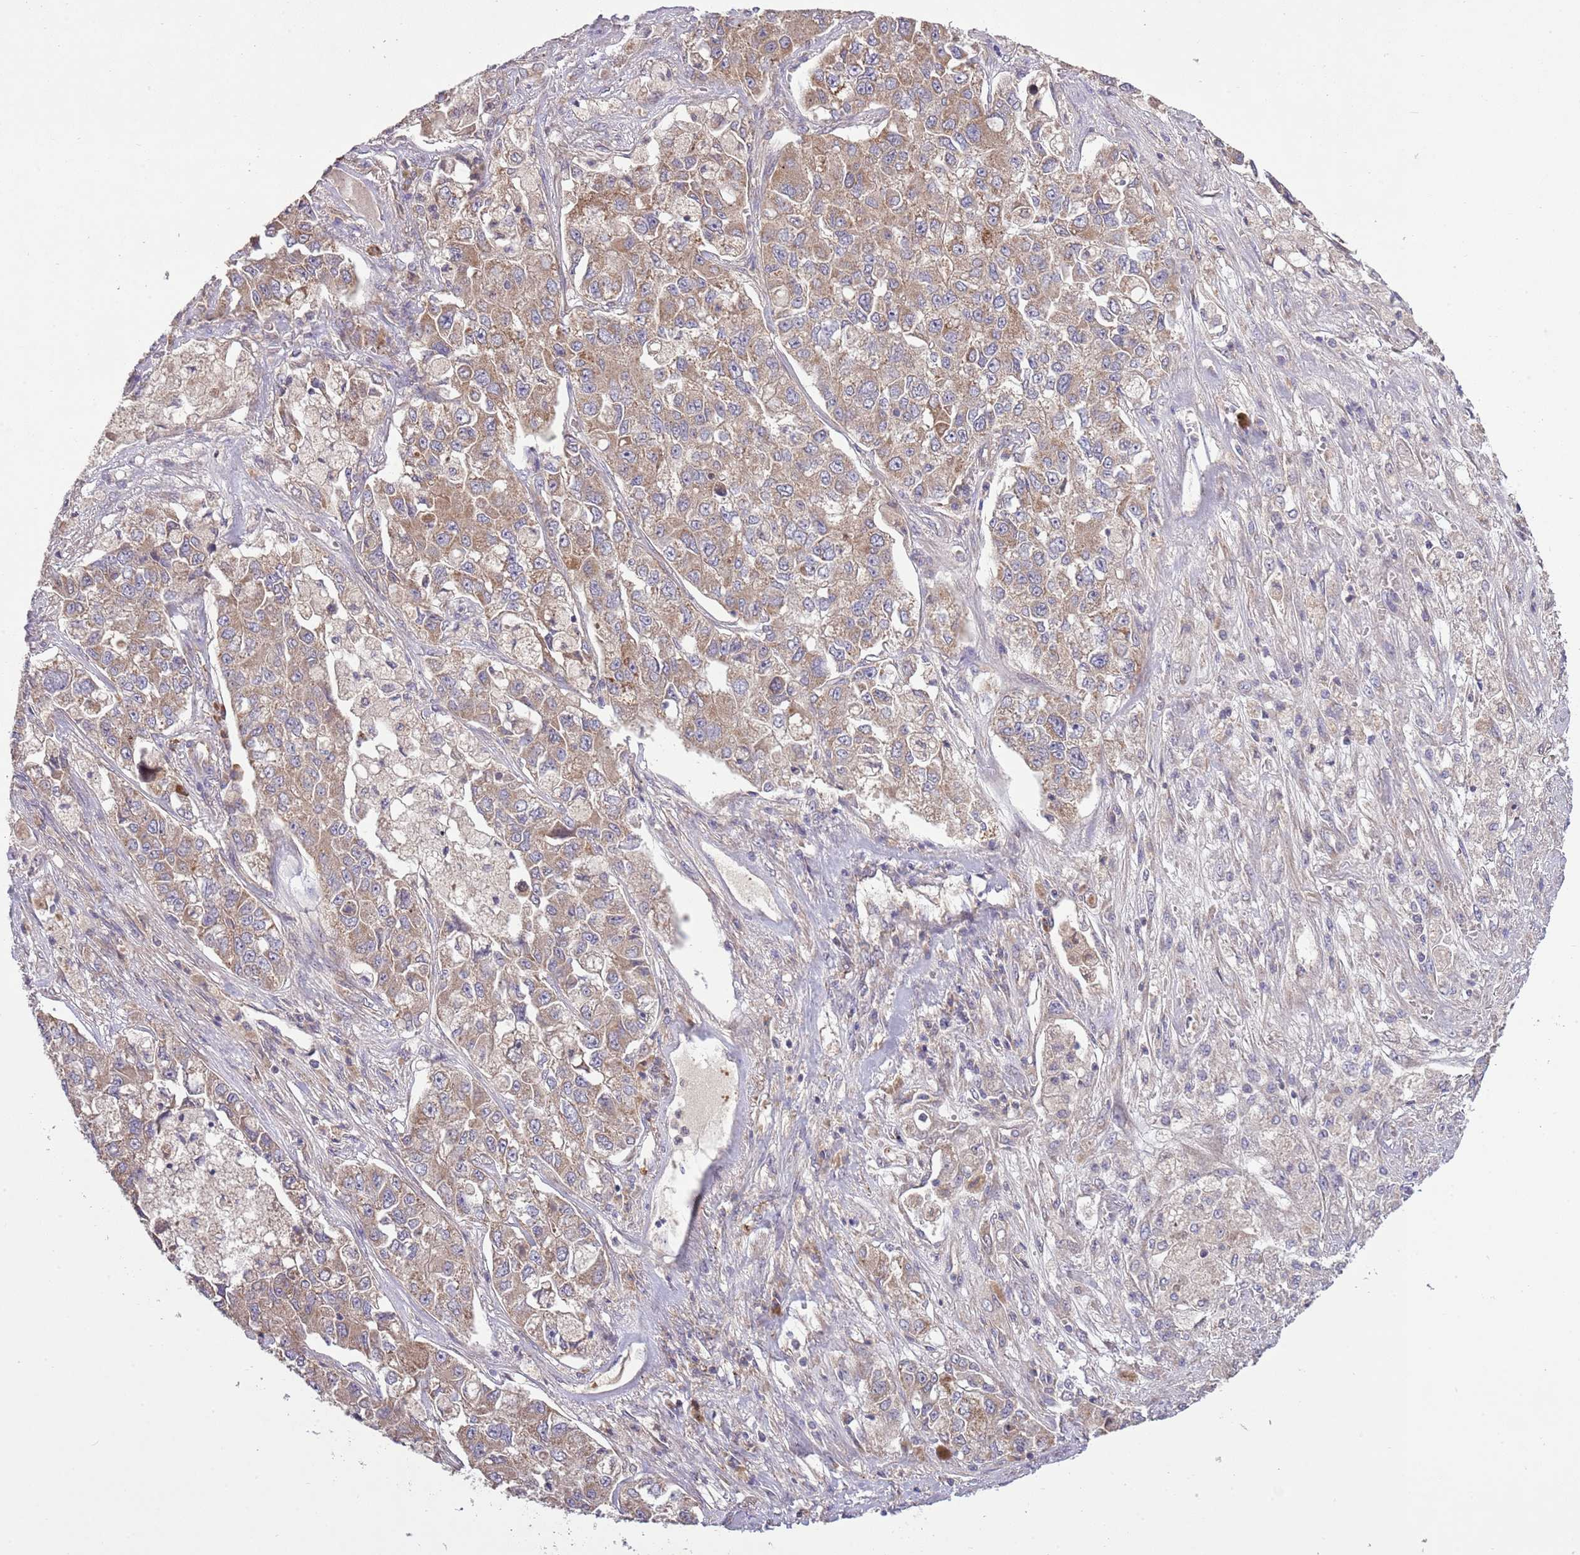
{"staining": {"intensity": "moderate", "quantity": ">75%", "location": "cytoplasmic/membranous"}, "tissue": "lung cancer", "cell_type": "Tumor cells", "image_type": "cancer", "snomed": [{"axis": "morphology", "description": "Adenocarcinoma, NOS"}, {"axis": "topography", "description": "Lung"}], "caption": "High-power microscopy captured an IHC image of adenocarcinoma (lung), revealing moderate cytoplasmic/membranous positivity in approximately >75% of tumor cells.", "gene": "MFNG", "patient": {"sex": "male", "age": 49}}